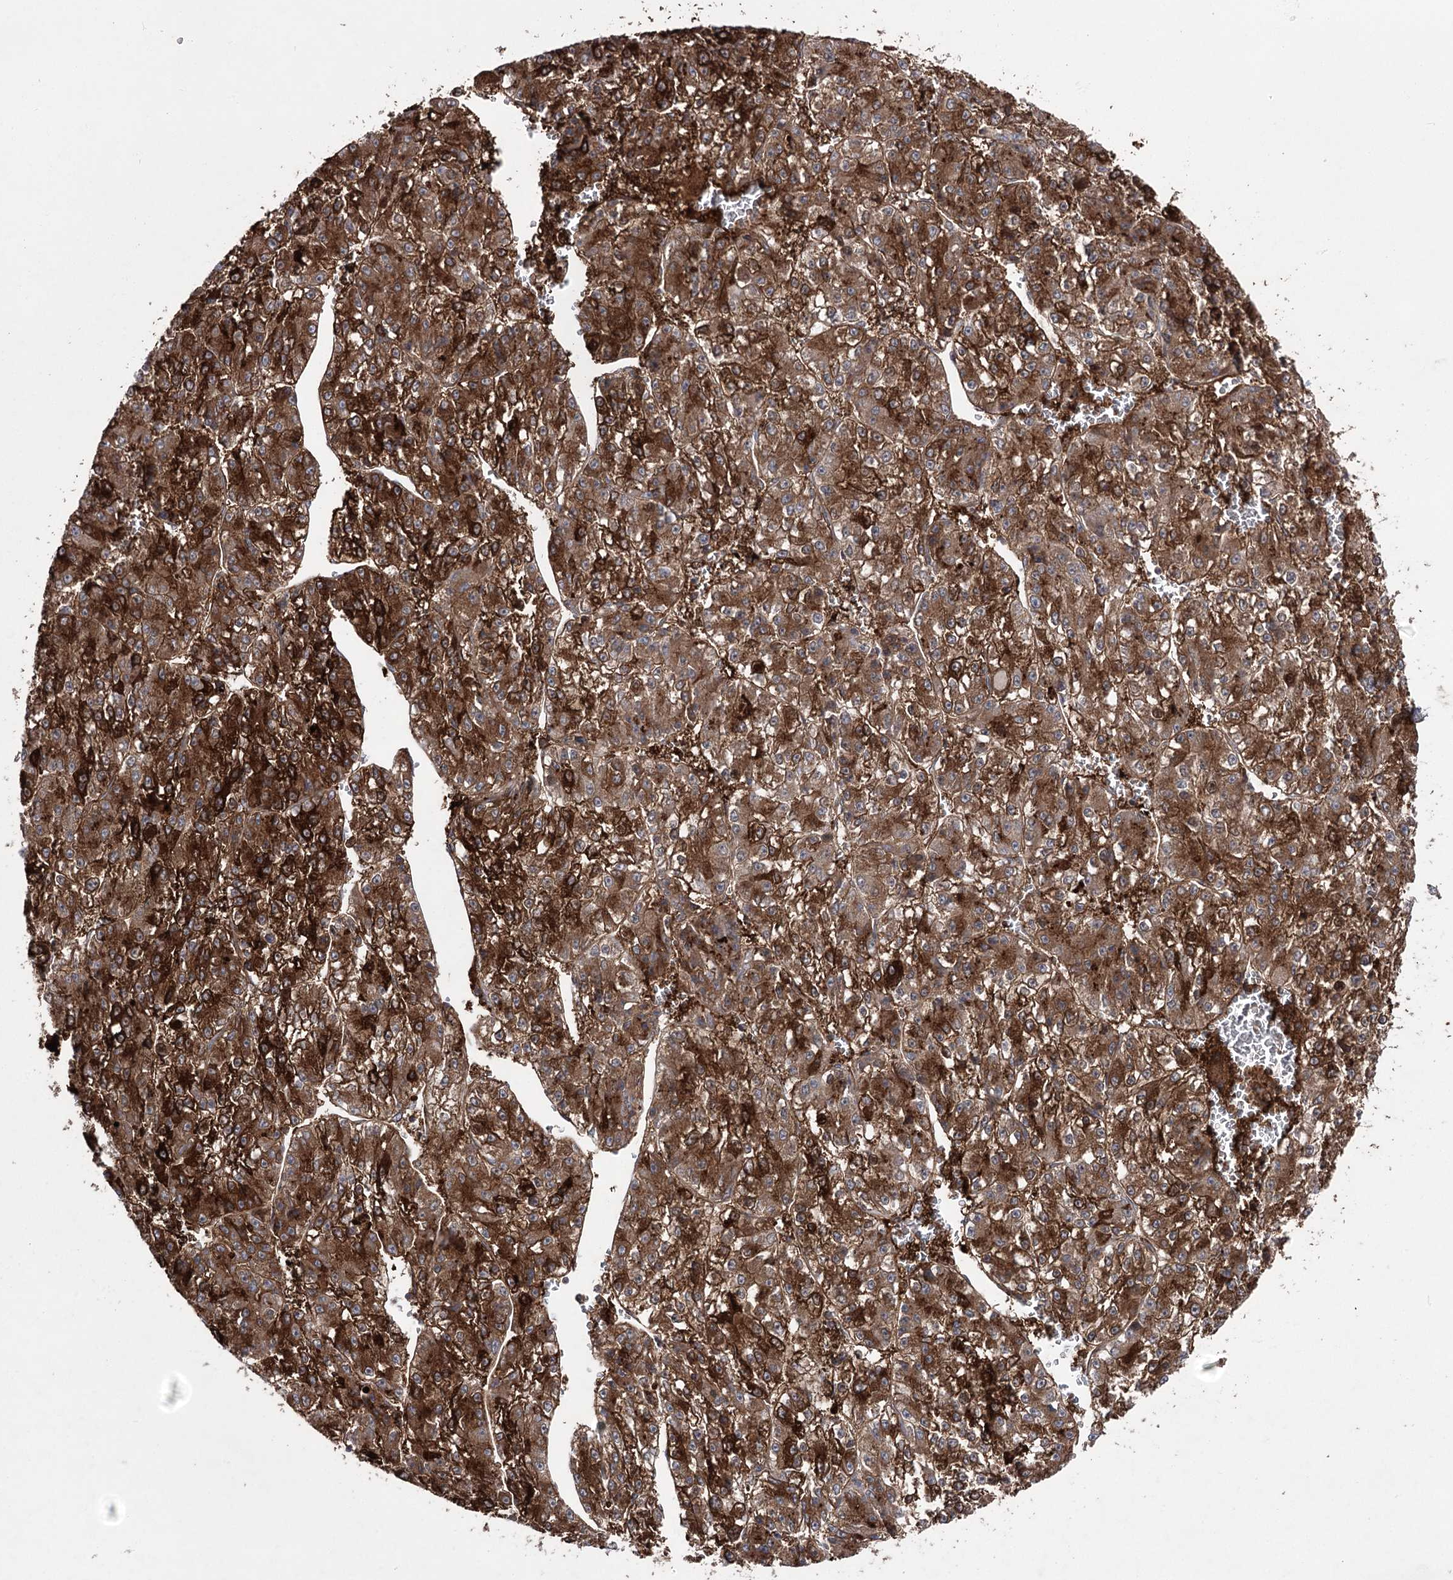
{"staining": {"intensity": "strong", "quantity": ">75%", "location": "cytoplasmic/membranous"}, "tissue": "liver cancer", "cell_type": "Tumor cells", "image_type": "cancer", "snomed": [{"axis": "morphology", "description": "Carcinoma, Hepatocellular, NOS"}, {"axis": "topography", "description": "Liver"}], "caption": "Immunohistochemistry (IHC) photomicrograph of liver hepatocellular carcinoma stained for a protein (brown), which displays high levels of strong cytoplasmic/membranous expression in approximately >75% of tumor cells.", "gene": "OTUD1", "patient": {"sex": "female", "age": 73}}